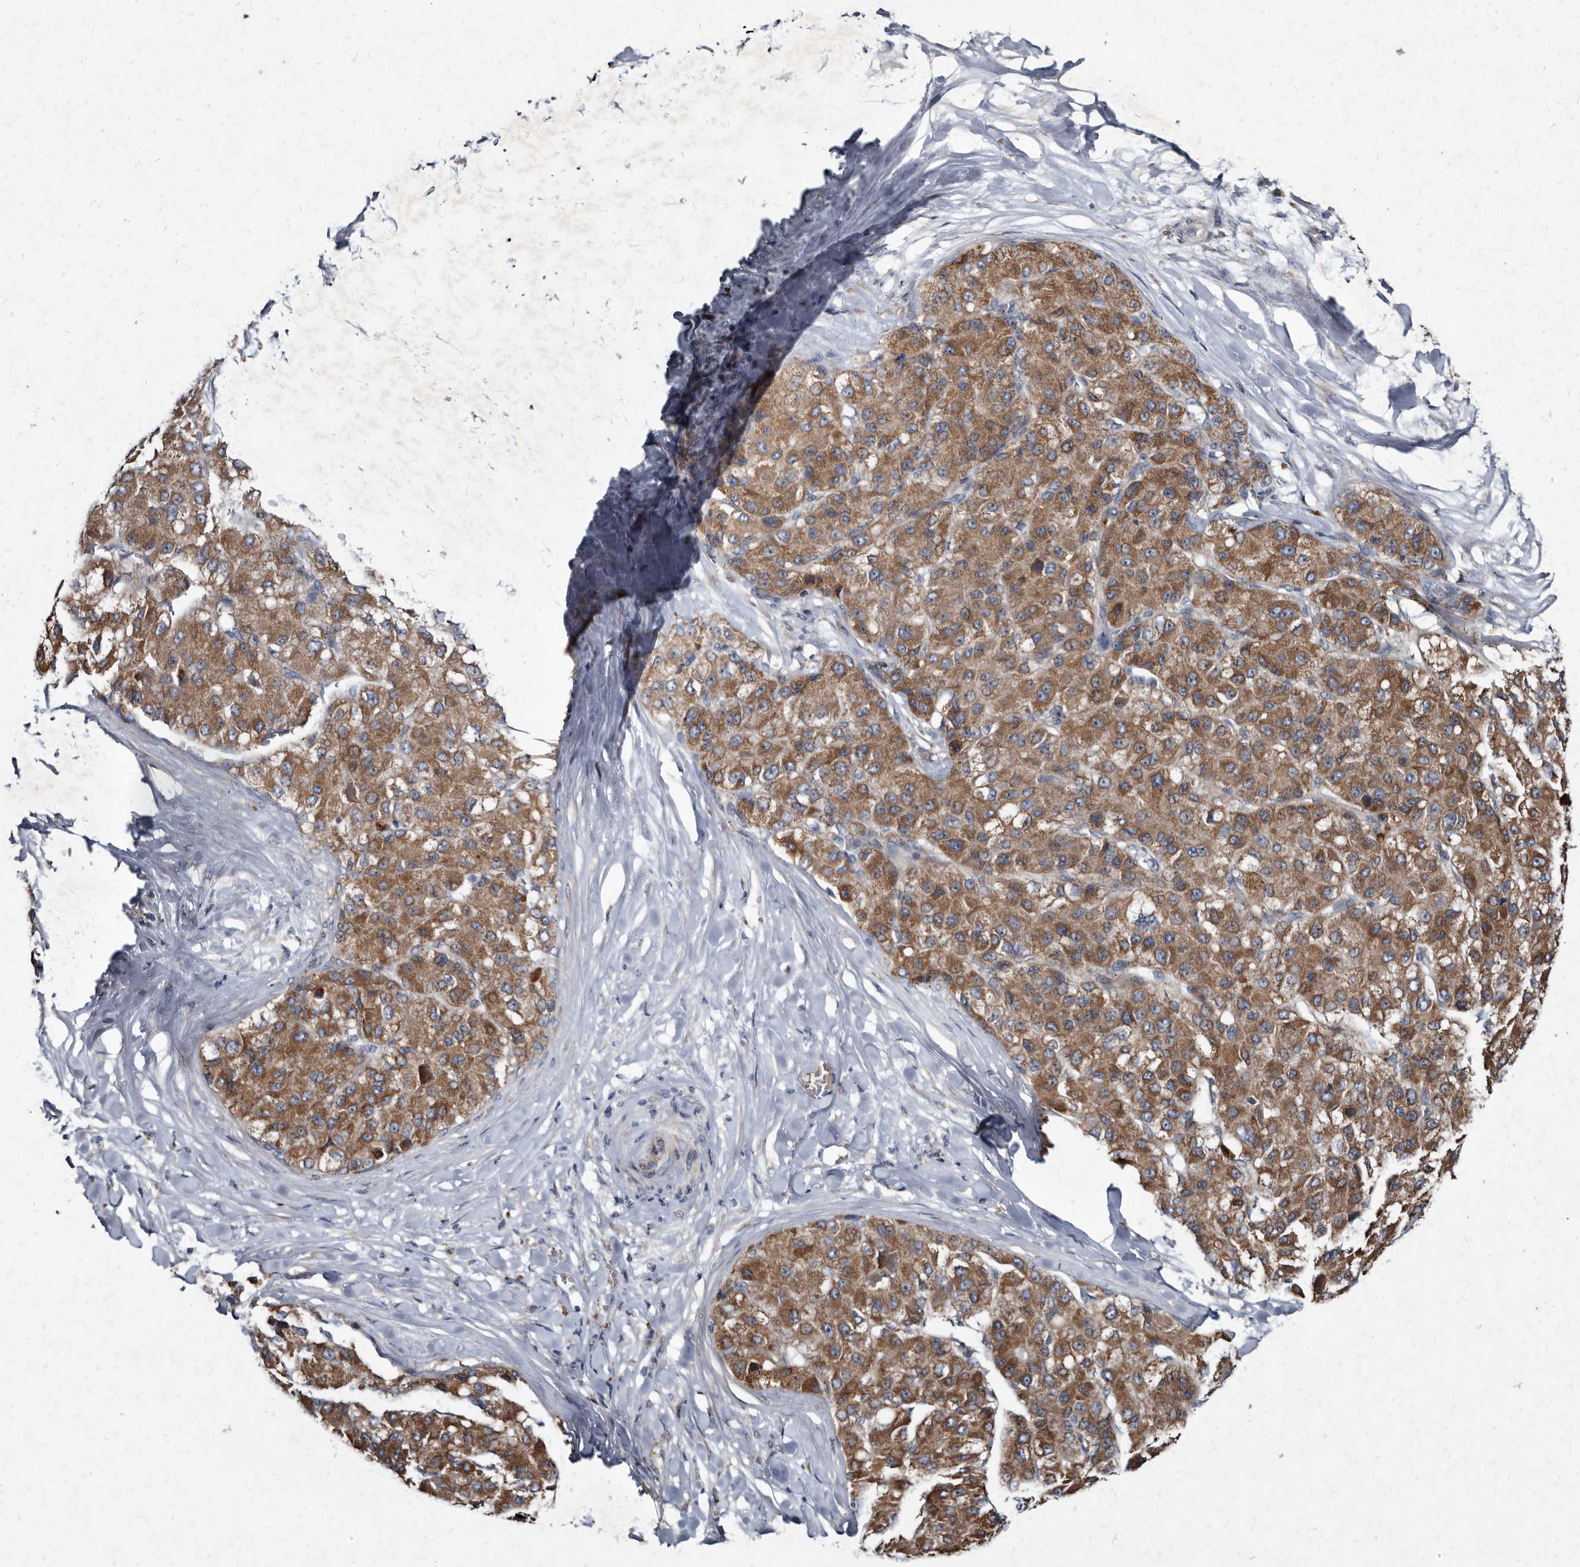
{"staining": {"intensity": "moderate", "quantity": ">75%", "location": "cytoplasmic/membranous"}, "tissue": "liver cancer", "cell_type": "Tumor cells", "image_type": "cancer", "snomed": [{"axis": "morphology", "description": "Carcinoma, Hepatocellular, NOS"}, {"axis": "topography", "description": "Liver"}], "caption": "A brown stain highlights moderate cytoplasmic/membranous positivity of a protein in liver cancer (hepatocellular carcinoma) tumor cells.", "gene": "YPEL3", "patient": {"sex": "male", "age": 80}}